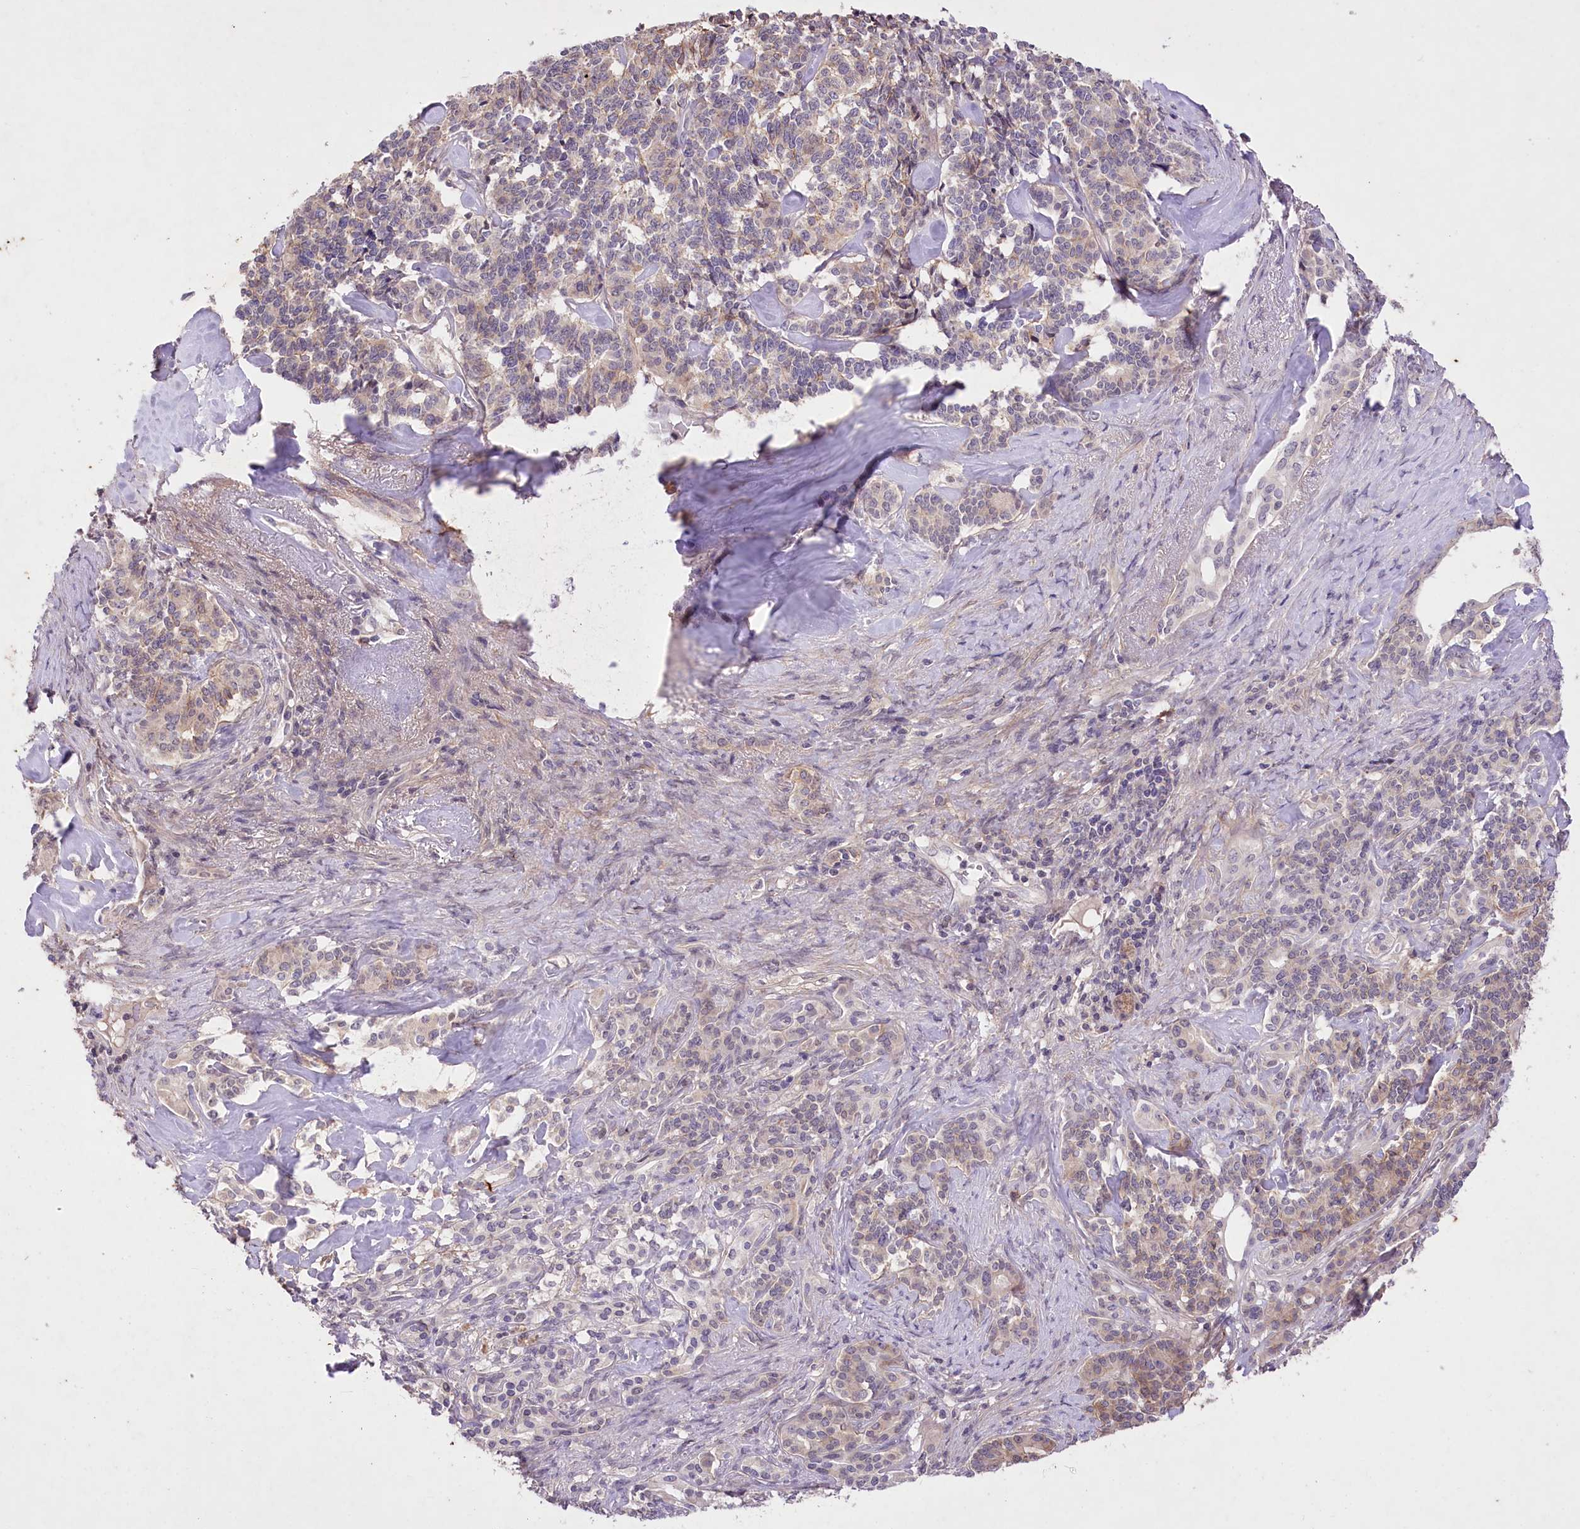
{"staining": {"intensity": "weak", "quantity": "<25%", "location": "cytoplasmic/membranous"}, "tissue": "pancreatic cancer", "cell_type": "Tumor cells", "image_type": "cancer", "snomed": [{"axis": "morphology", "description": "Adenocarcinoma, NOS"}, {"axis": "topography", "description": "Pancreas"}], "caption": "A high-resolution micrograph shows IHC staining of pancreatic cancer, which exhibits no significant expression in tumor cells.", "gene": "ENPP1", "patient": {"sex": "female", "age": 74}}